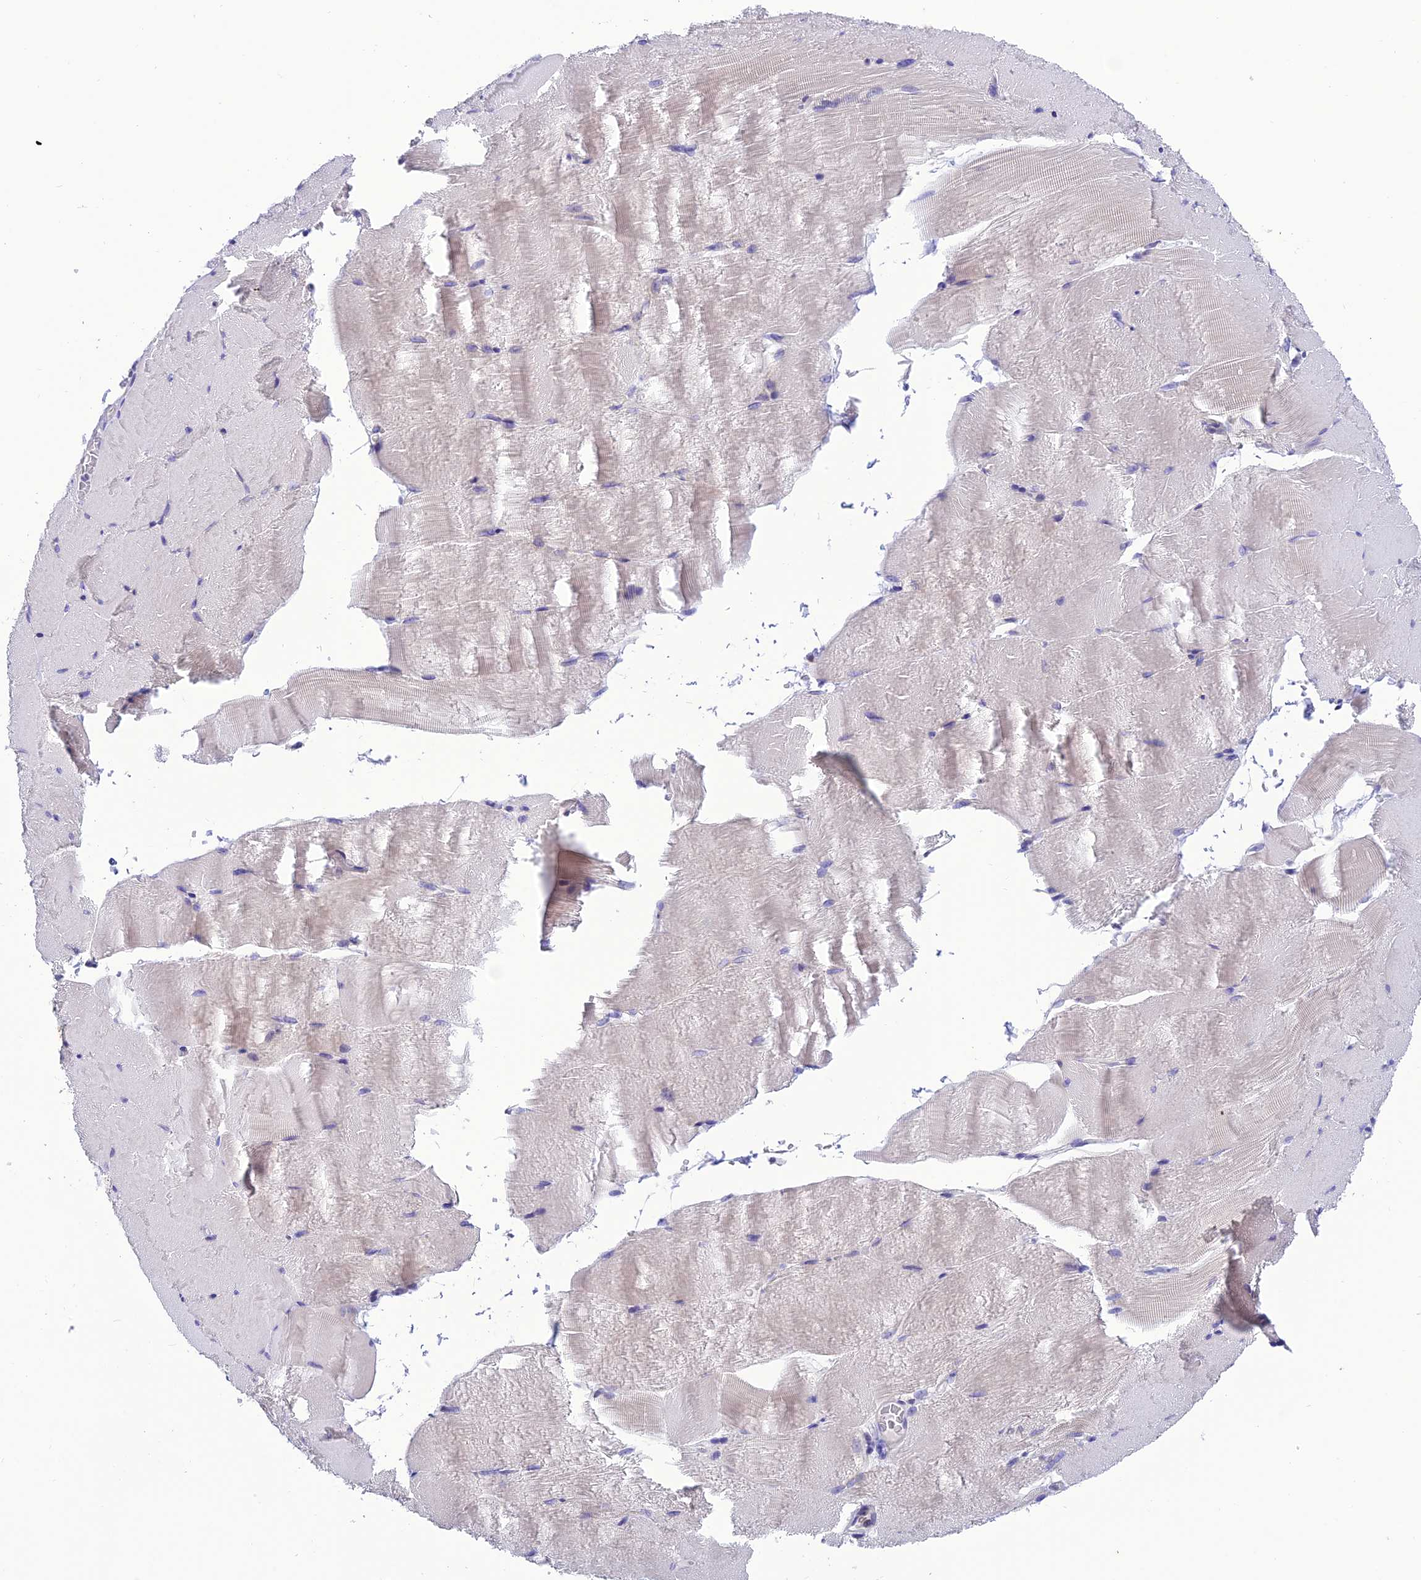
{"staining": {"intensity": "negative", "quantity": "none", "location": "none"}, "tissue": "skeletal muscle", "cell_type": "Myocytes", "image_type": "normal", "snomed": [{"axis": "morphology", "description": "Normal tissue, NOS"}, {"axis": "topography", "description": "Skeletal muscle"}, {"axis": "topography", "description": "Parathyroid gland"}], "caption": "A photomicrograph of skeletal muscle stained for a protein exhibits no brown staining in myocytes. (DAB (3,3'-diaminobenzidine) immunohistochemistry with hematoxylin counter stain).", "gene": "C17orf67", "patient": {"sex": "female", "age": 37}}